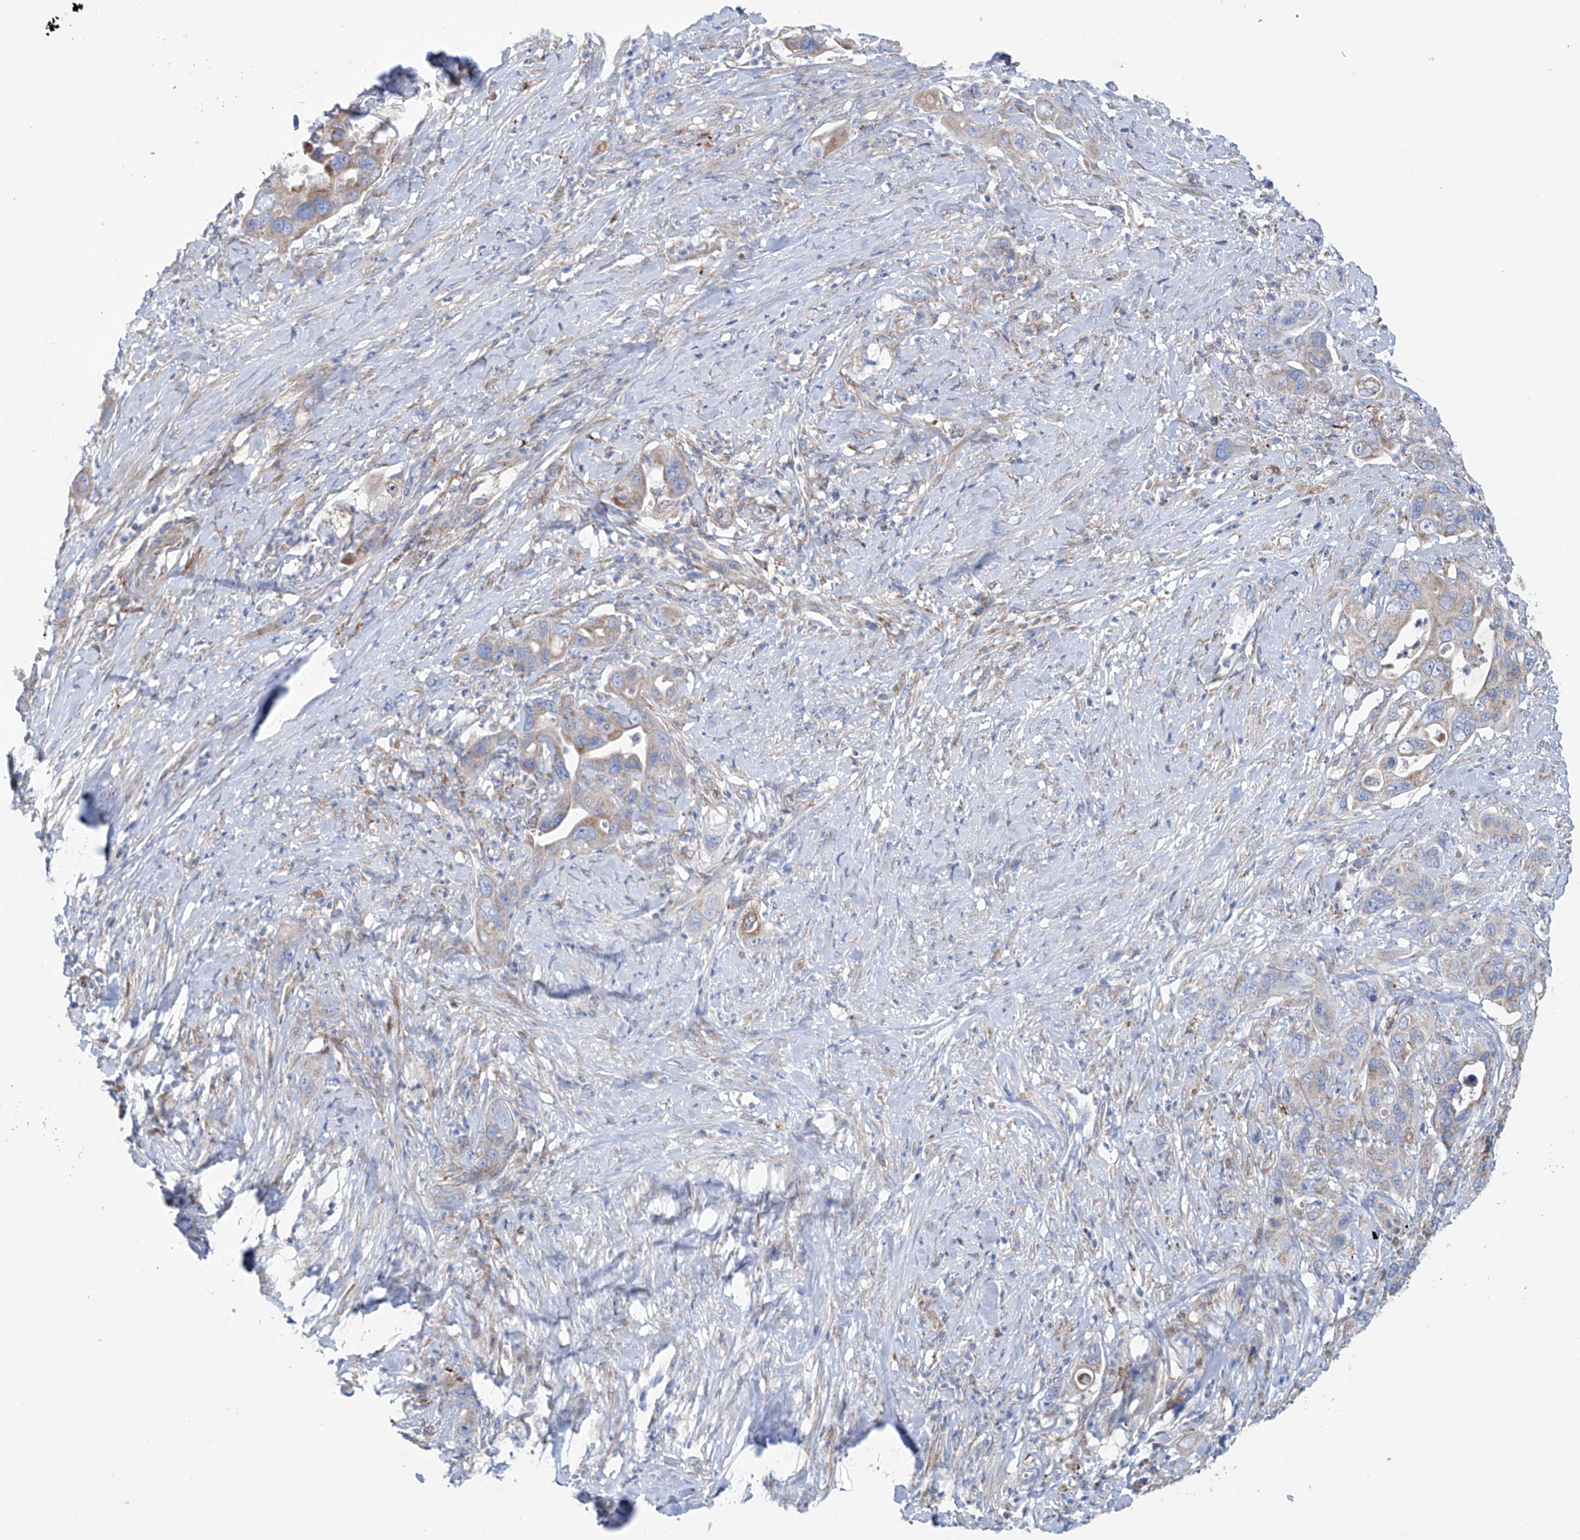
{"staining": {"intensity": "weak", "quantity": "25%-75%", "location": "cytoplasmic/membranous"}, "tissue": "pancreatic cancer", "cell_type": "Tumor cells", "image_type": "cancer", "snomed": [{"axis": "morphology", "description": "Adenocarcinoma, NOS"}, {"axis": "topography", "description": "Pancreas"}], "caption": "Immunohistochemistry (DAB) staining of human pancreatic cancer (adenocarcinoma) displays weak cytoplasmic/membranous protein positivity in approximately 25%-75% of tumor cells.", "gene": "ALDH6A1", "patient": {"sex": "female", "age": 71}}